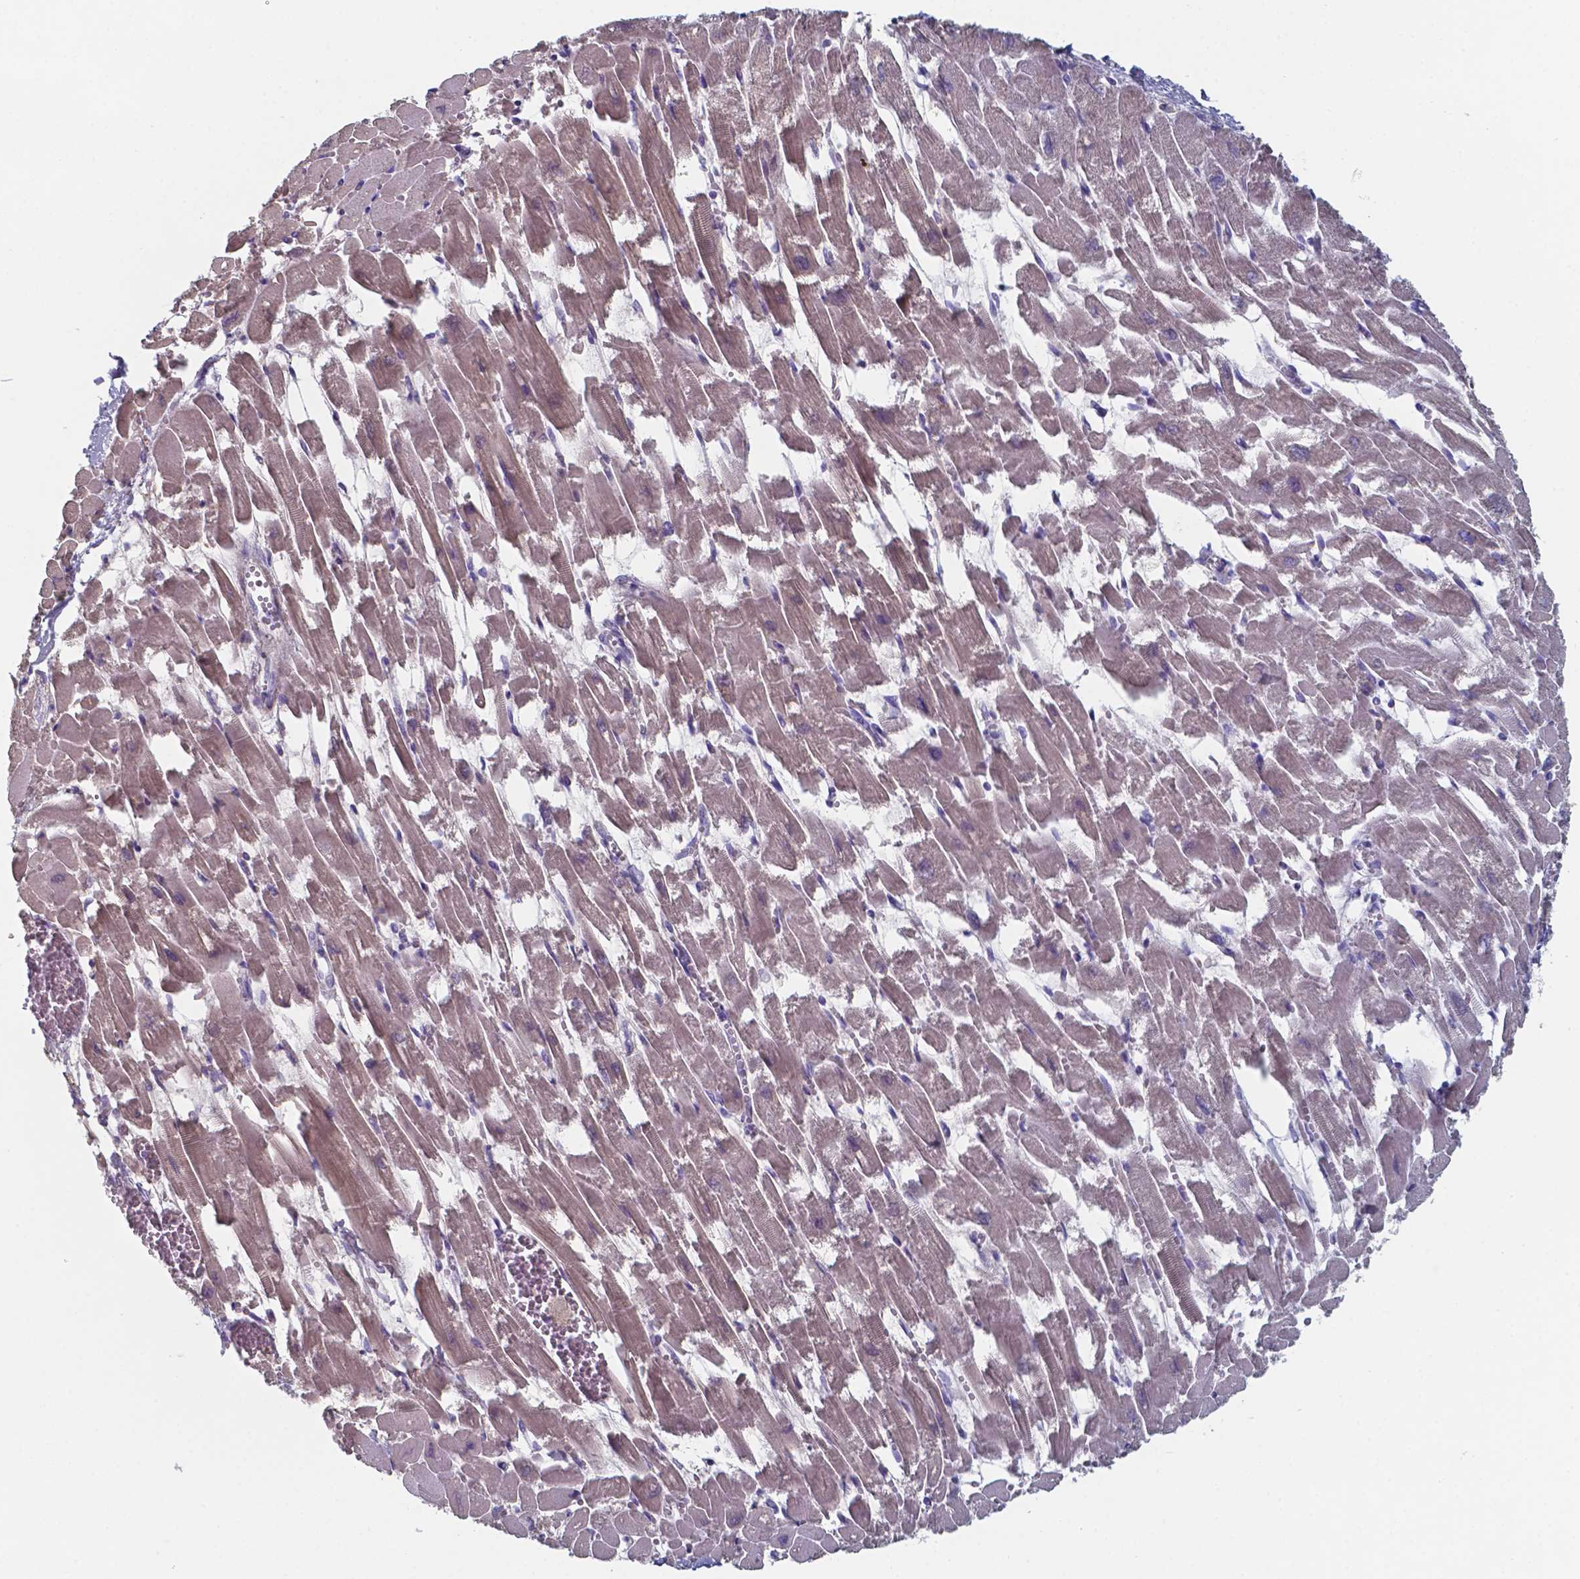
{"staining": {"intensity": "negative", "quantity": "none", "location": "none"}, "tissue": "heart muscle", "cell_type": "Cardiomyocytes", "image_type": "normal", "snomed": [{"axis": "morphology", "description": "Normal tissue, NOS"}, {"axis": "topography", "description": "Heart"}], "caption": "Photomicrograph shows no protein expression in cardiomyocytes of unremarkable heart muscle.", "gene": "BTBD17", "patient": {"sex": "female", "age": 52}}